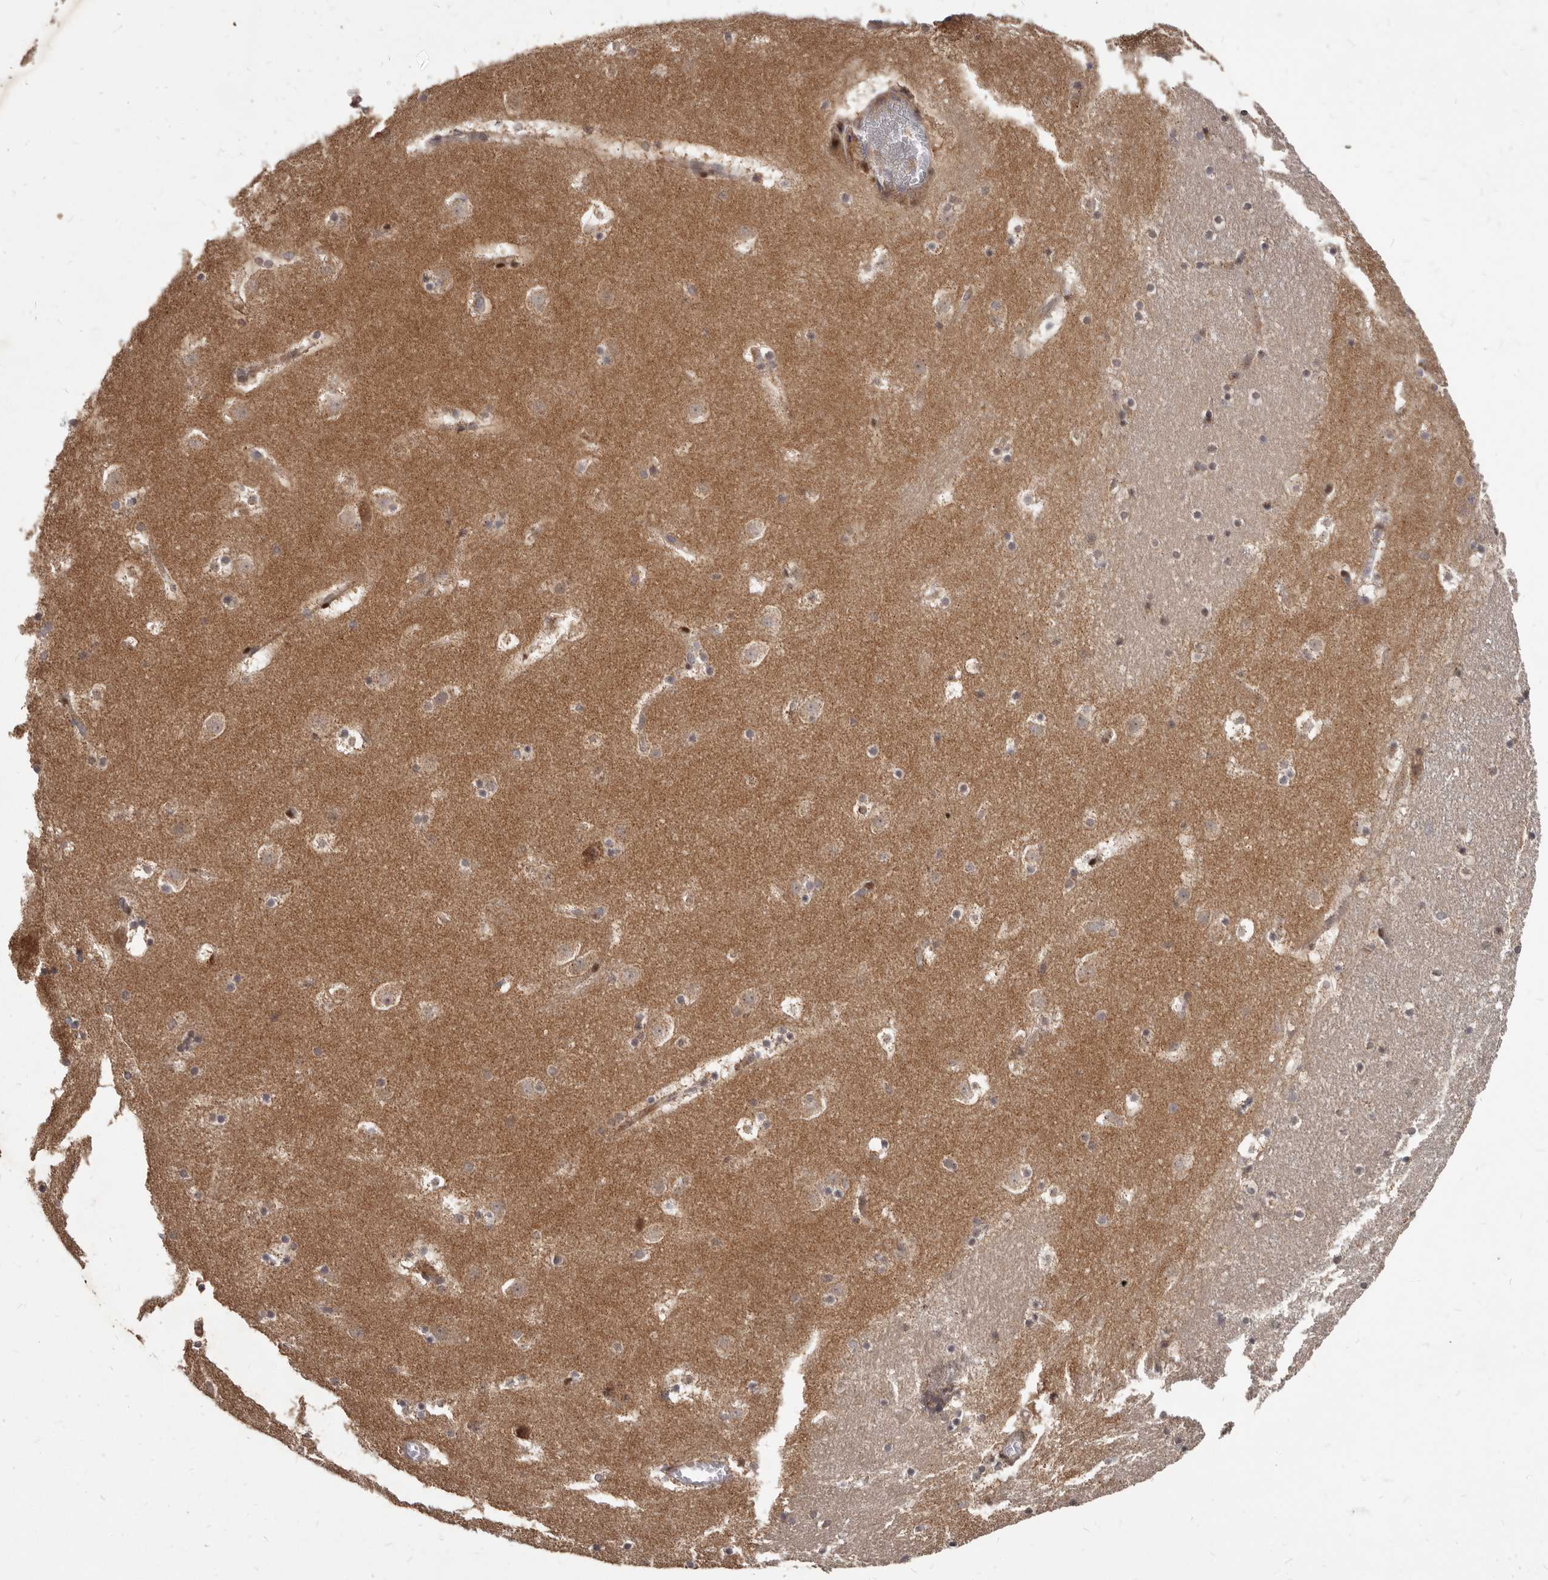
{"staining": {"intensity": "weak", "quantity": "<25%", "location": "cytoplasmic/membranous"}, "tissue": "caudate", "cell_type": "Glial cells", "image_type": "normal", "snomed": [{"axis": "morphology", "description": "Normal tissue, NOS"}, {"axis": "topography", "description": "Lateral ventricle wall"}], "caption": "Immunohistochemistry image of normal human caudate stained for a protein (brown), which reveals no staining in glial cells.", "gene": "GABPB2", "patient": {"sex": "male", "age": 45}}